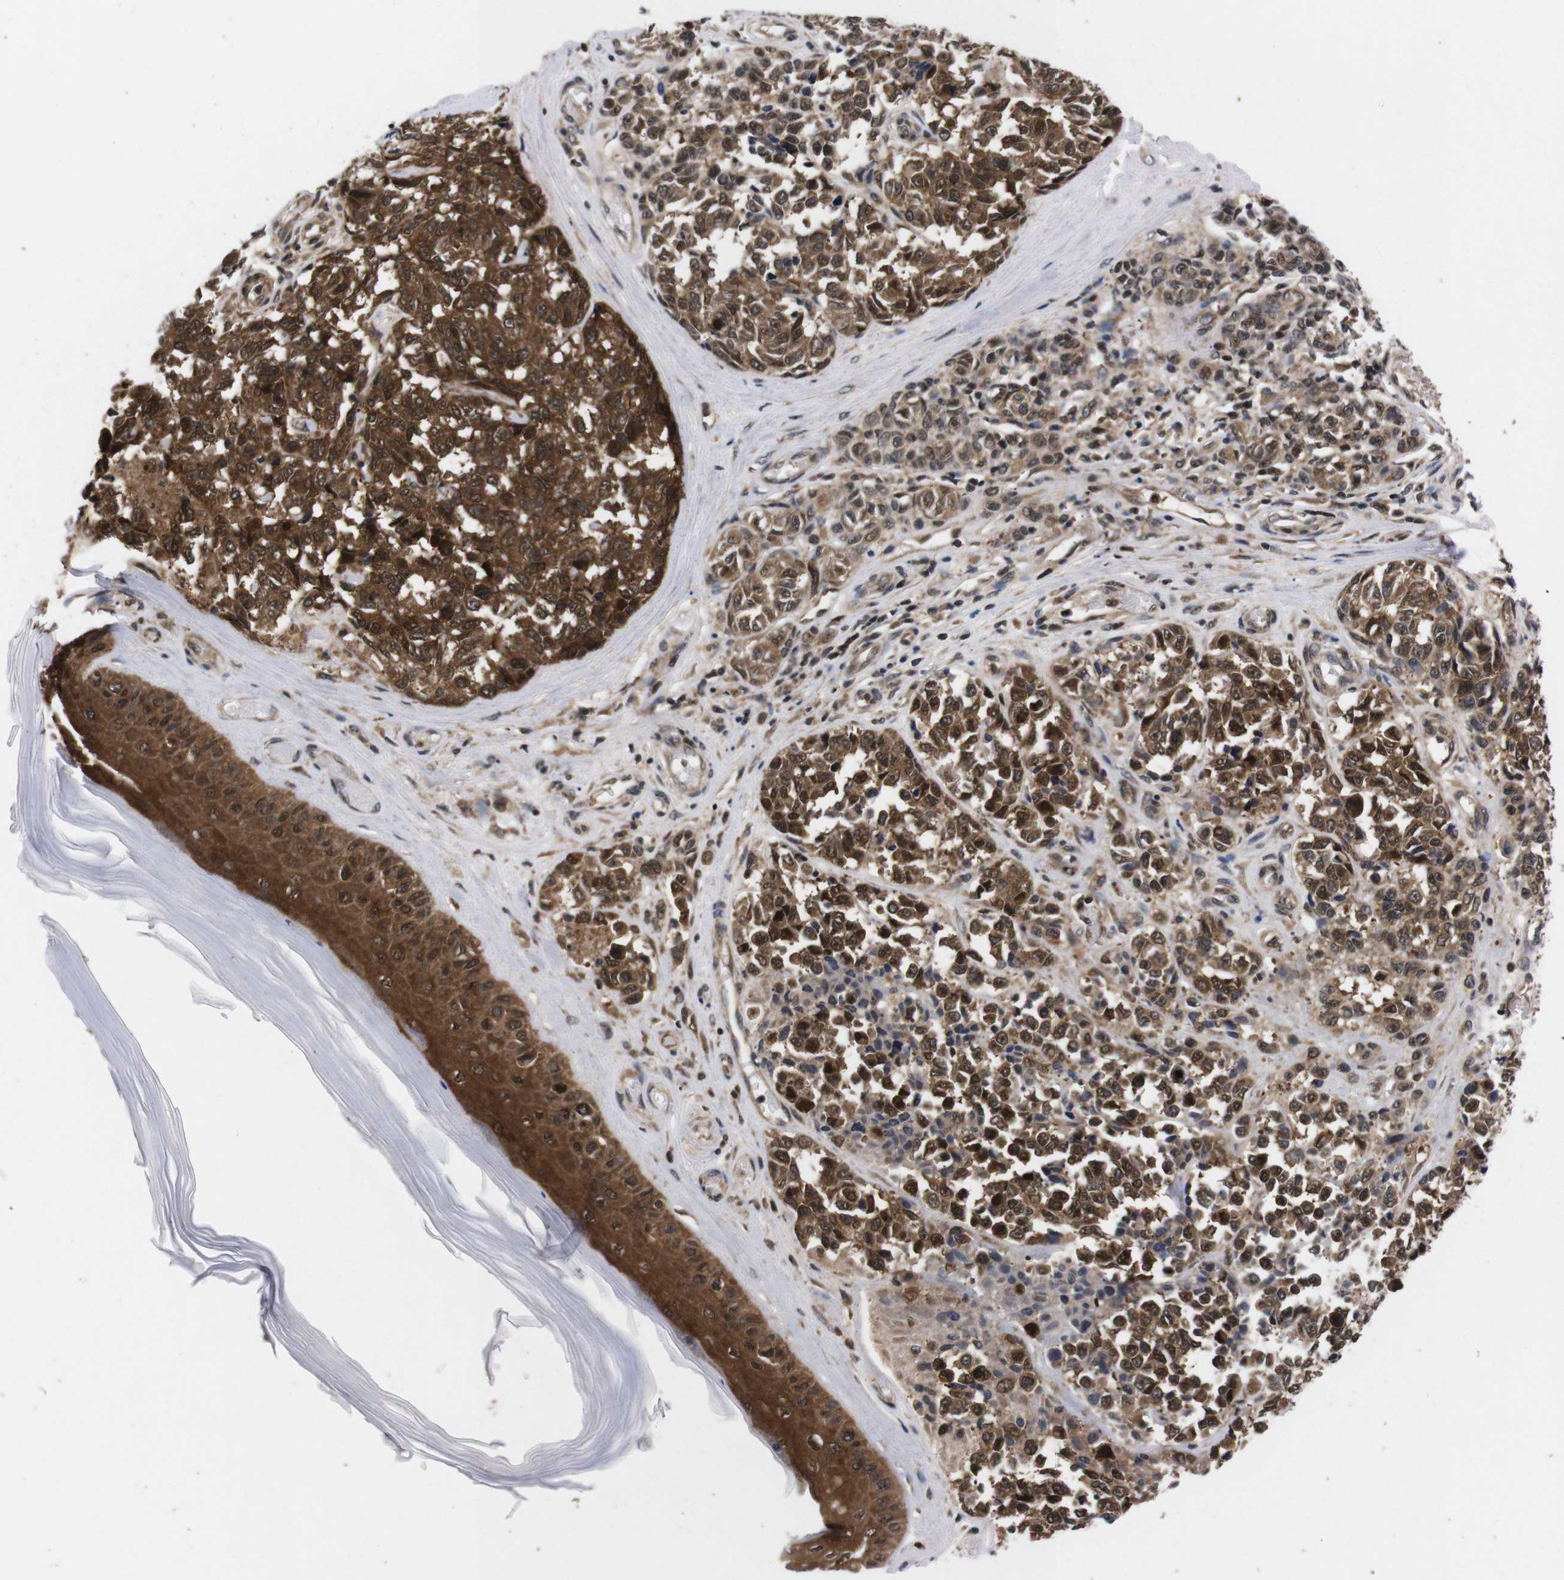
{"staining": {"intensity": "strong", "quantity": ">75%", "location": "cytoplasmic/membranous"}, "tissue": "melanoma", "cell_type": "Tumor cells", "image_type": "cancer", "snomed": [{"axis": "morphology", "description": "Malignant melanoma, NOS"}, {"axis": "topography", "description": "Skin"}], "caption": "A photomicrograph showing strong cytoplasmic/membranous expression in approximately >75% of tumor cells in malignant melanoma, as visualized by brown immunohistochemical staining.", "gene": "UBQLN2", "patient": {"sex": "female", "age": 64}}